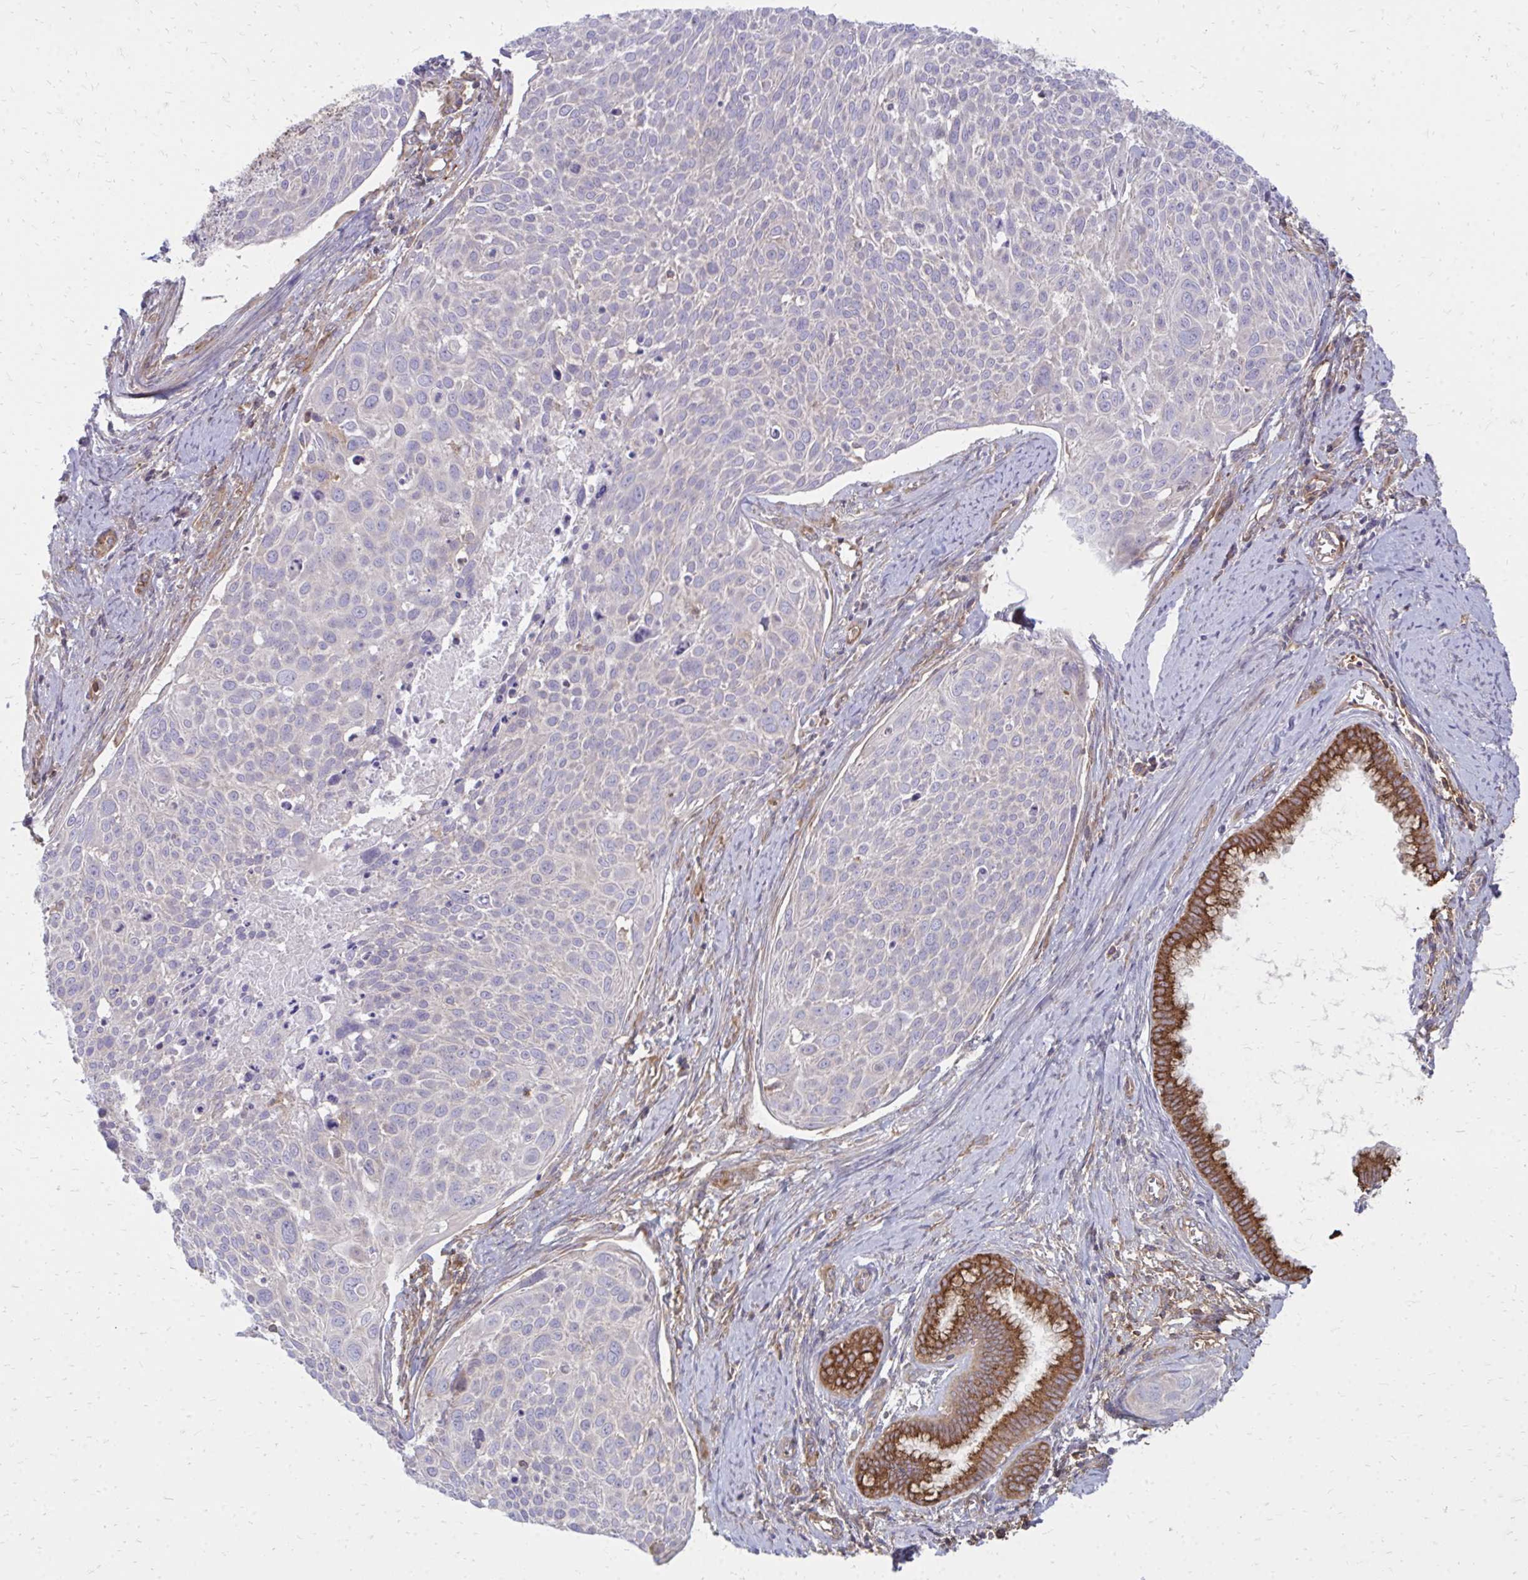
{"staining": {"intensity": "negative", "quantity": "none", "location": "none"}, "tissue": "cervical cancer", "cell_type": "Tumor cells", "image_type": "cancer", "snomed": [{"axis": "morphology", "description": "Squamous cell carcinoma, NOS"}, {"axis": "topography", "description": "Cervix"}], "caption": "Cervical cancer stained for a protein using IHC shows no positivity tumor cells.", "gene": "ASAP1", "patient": {"sex": "female", "age": 39}}